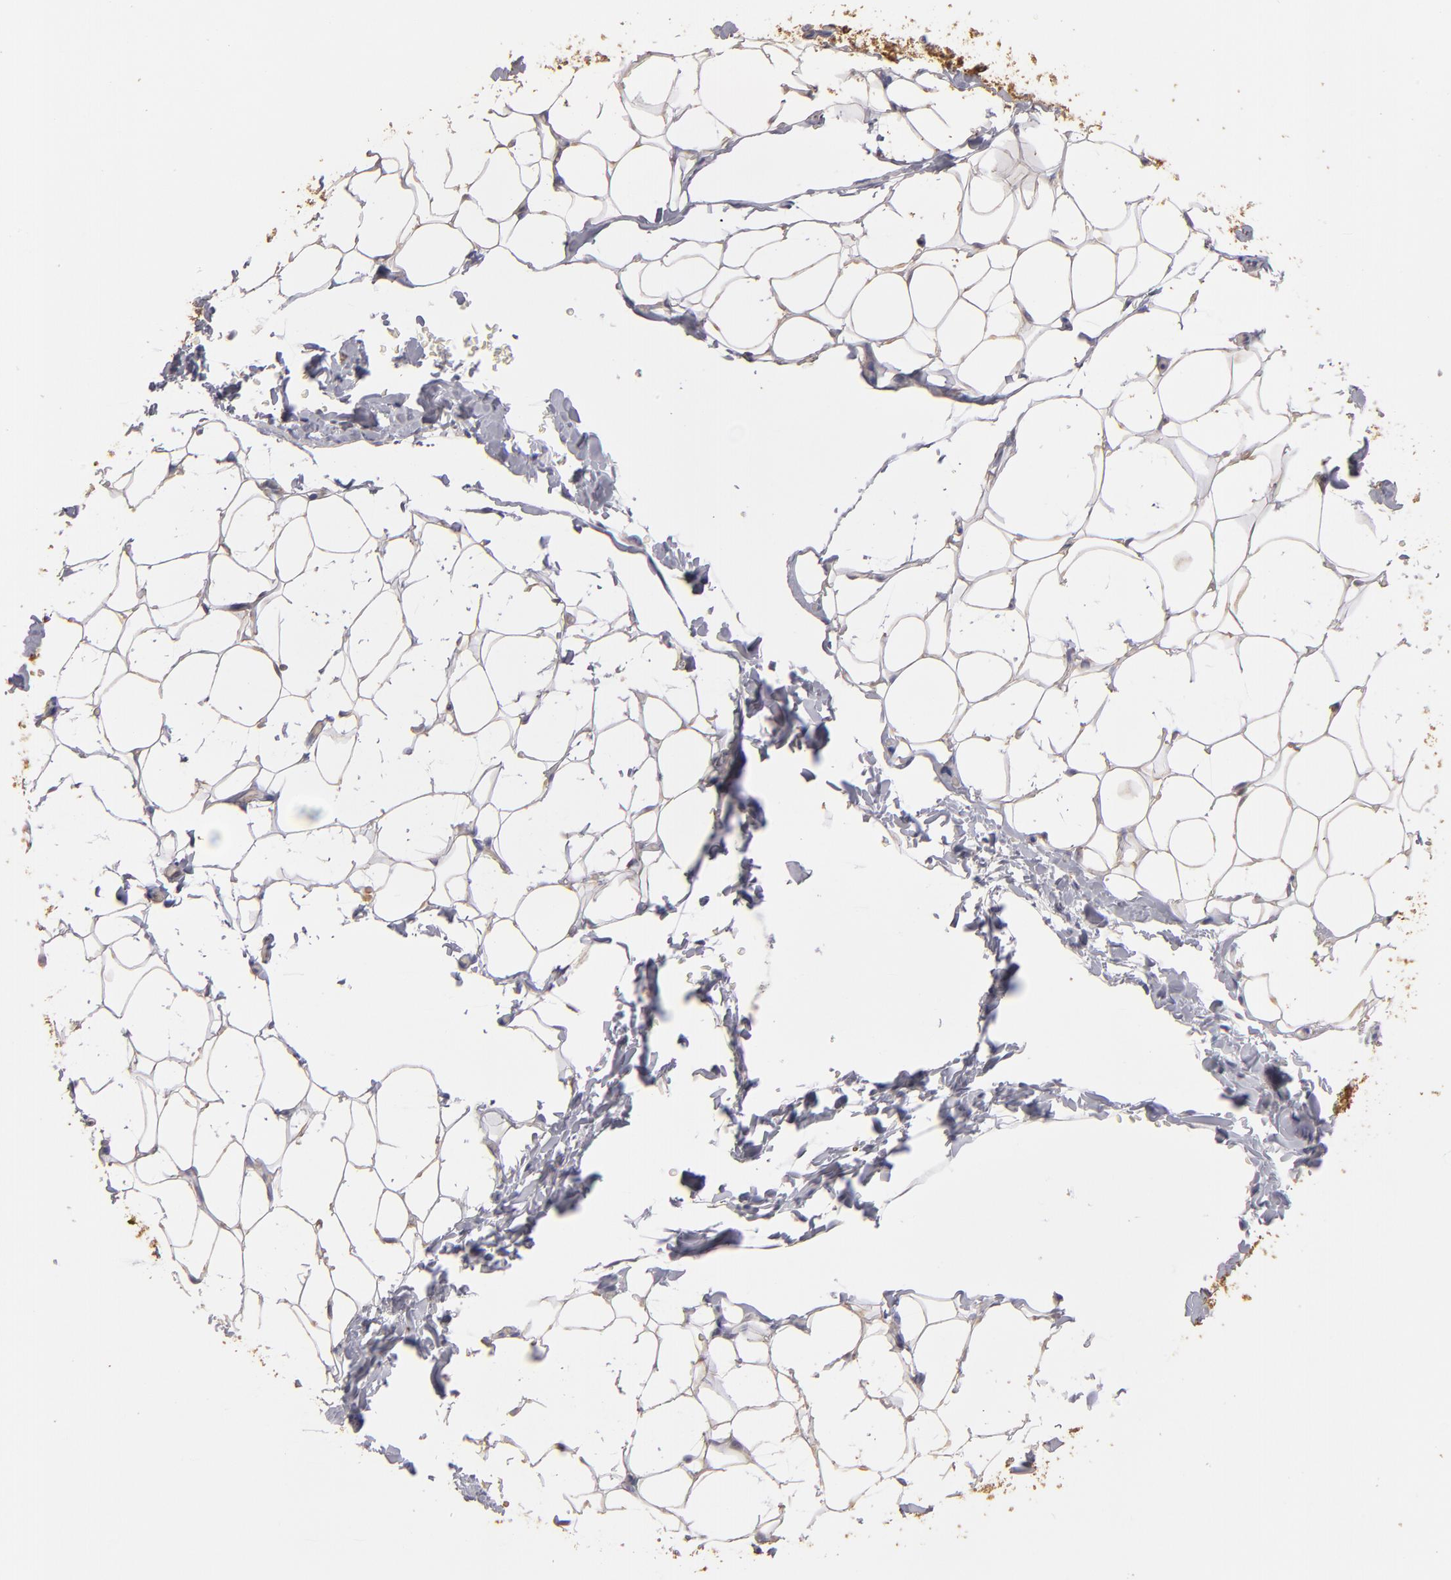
{"staining": {"intensity": "weak", "quantity": ">75%", "location": "cytoplasmic/membranous"}, "tissue": "adipose tissue", "cell_type": "Adipocytes", "image_type": "normal", "snomed": [{"axis": "morphology", "description": "Normal tissue, NOS"}, {"axis": "topography", "description": "Soft tissue"}], "caption": "Protein analysis of normal adipose tissue exhibits weak cytoplasmic/membranous positivity in approximately >75% of adipocytes.", "gene": "ABCB1", "patient": {"sex": "male", "age": 26}}